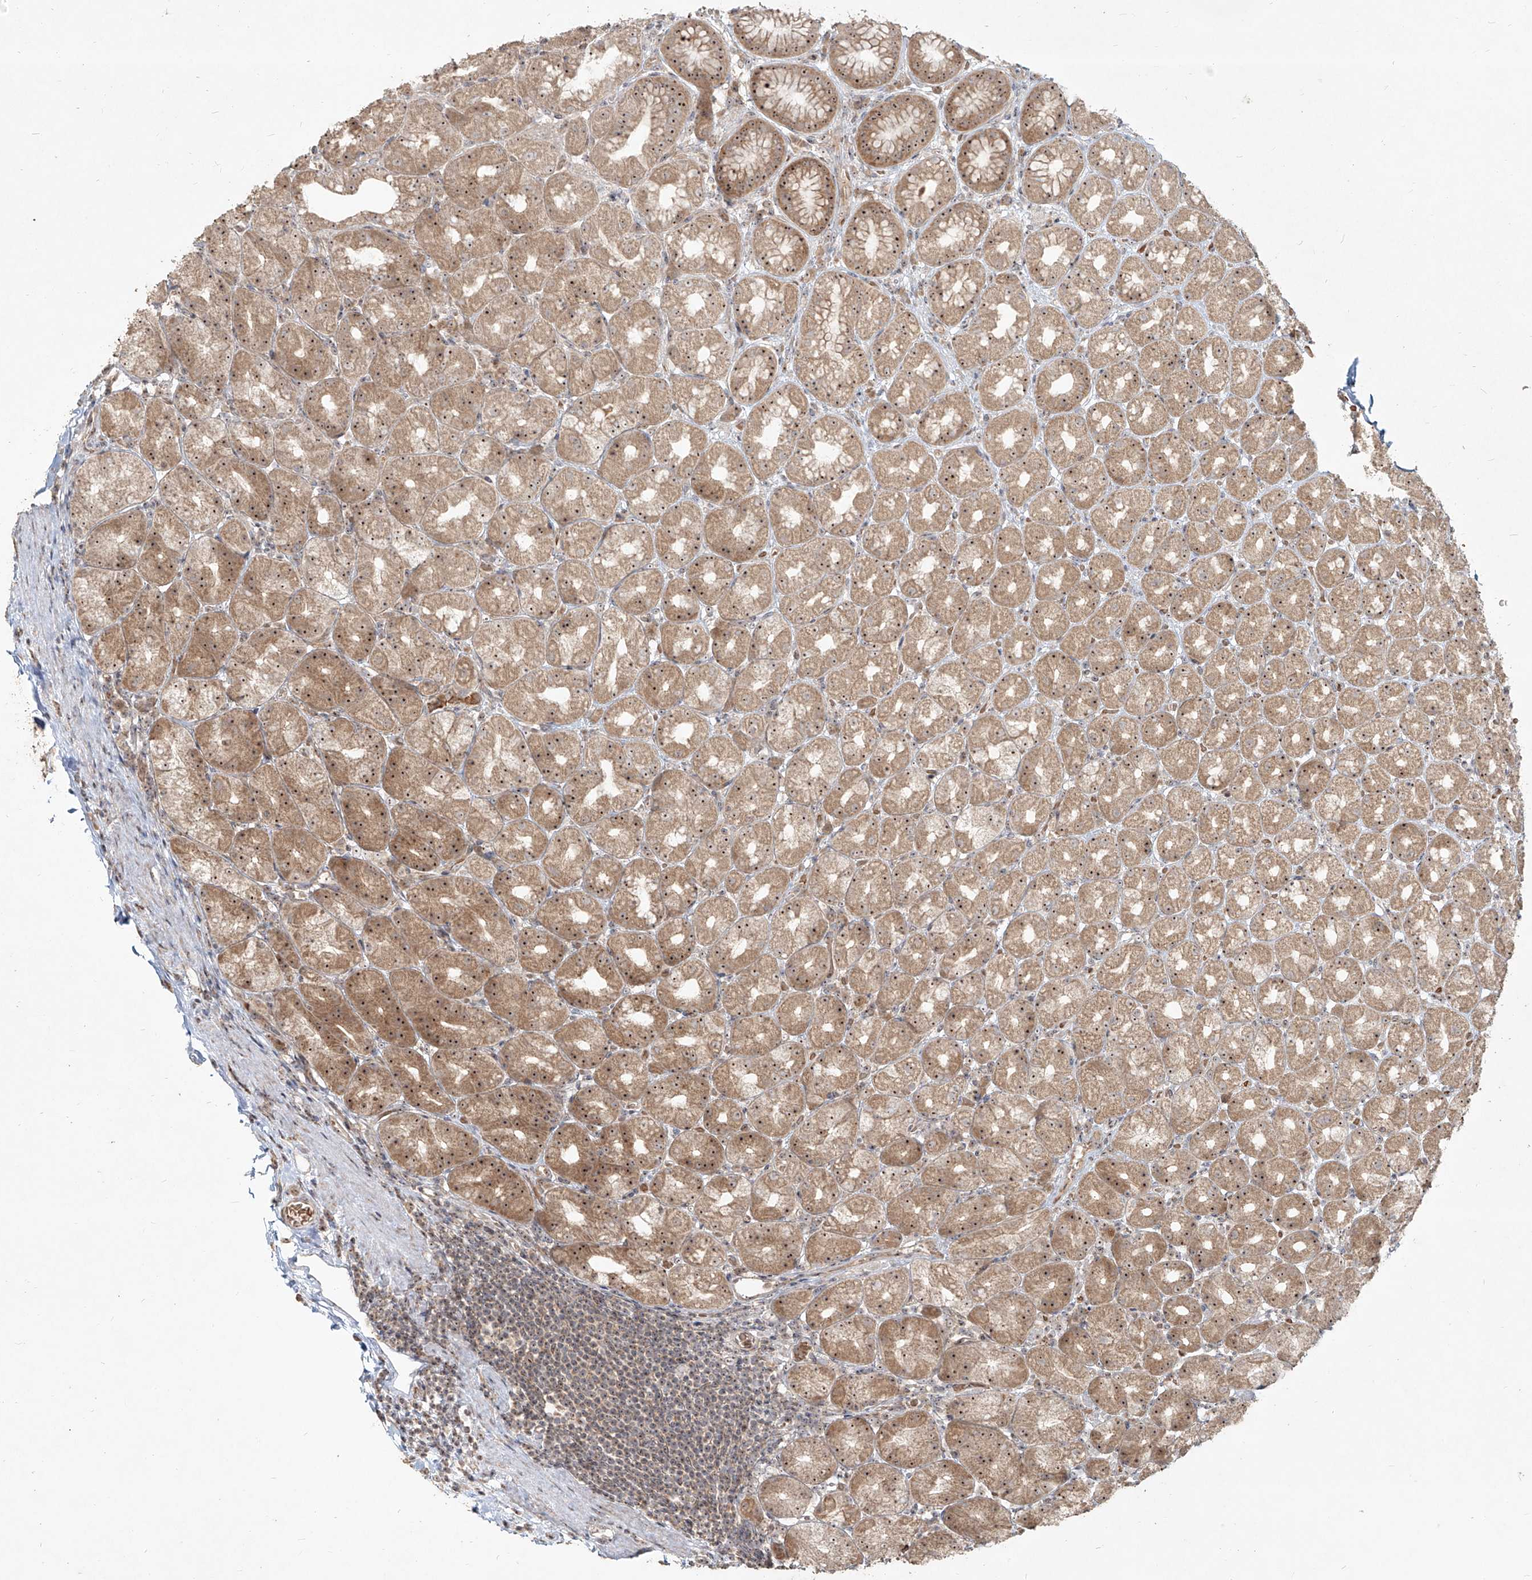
{"staining": {"intensity": "moderate", "quantity": ">75%", "location": "cytoplasmic/membranous,nuclear"}, "tissue": "stomach", "cell_type": "Glandular cells", "image_type": "normal", "snomed": [{"axis": "morphology", "description": "Normal tissue, NOS"}, {"axis": "topography", "description": "Stomach, upper"}], "caption": "Protein analysis of normal stomach exhibits moderate cytoplasmic/membranous,nuclear staining in about >75% of glandular cells.", "gene": "BYSL", "patient": {"sex": "male", "age": 68}}